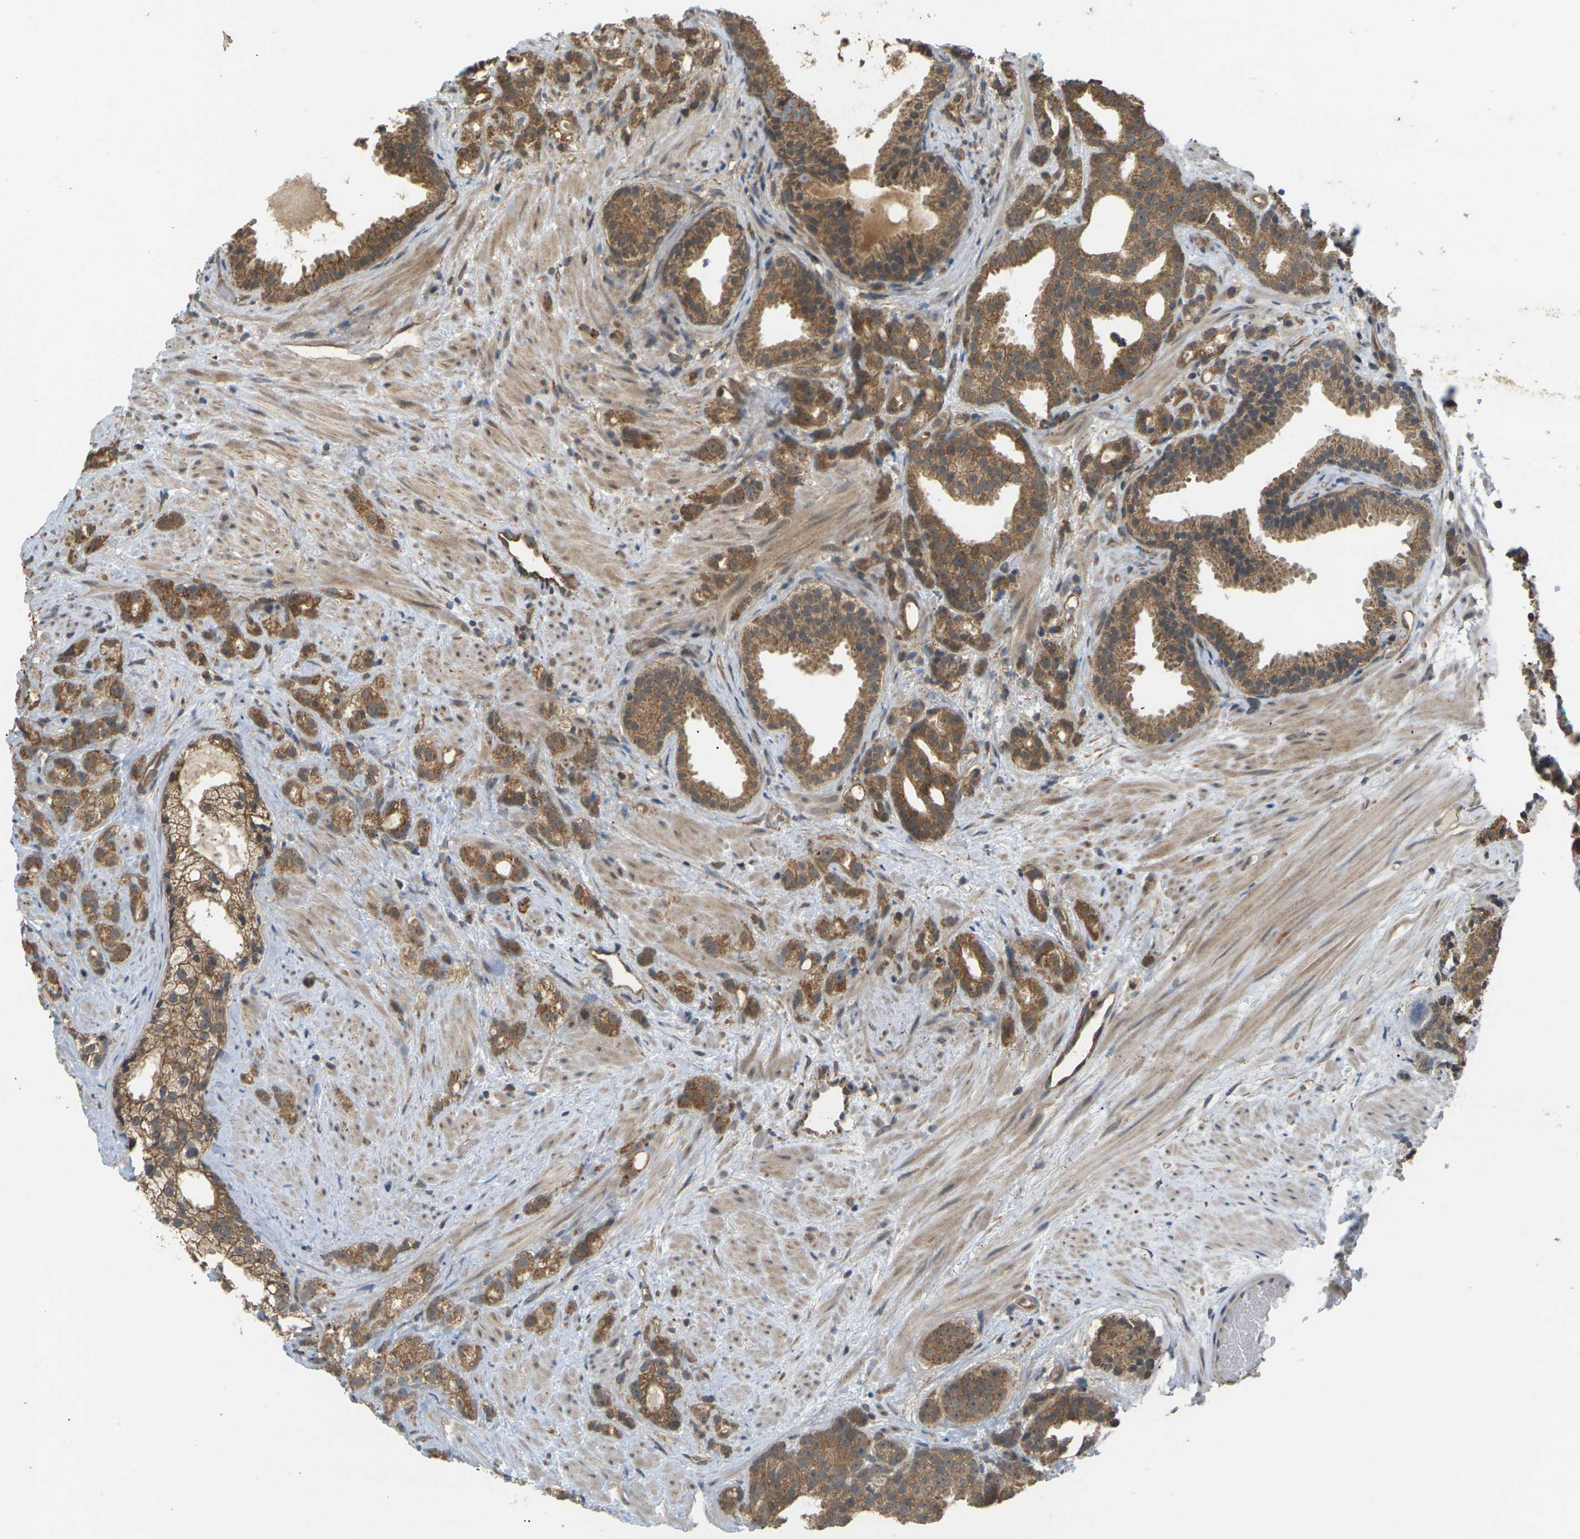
{"staining": {"intensity": "moderate", "quantity": ">75%", "location": "cytoplasmic/membranous"}, "tissue": "prostate cancer", "cell_type": "Tumor cells", "image_type": "cancer", "snomed": [{"axis": "morphology", "description": "Adenocarcinoma, Low grade"}, {"axis": "topography", "description": "Prostate"}], "caption": "High-magnification brightfield microscopy of adenocarcinoma (low-grade) (prostate) stained with DAB (brown) and counterstained with hematoxylin (blue). tumor cells exhibit moderate cytoplasmic/membranous staining is appreciated in about>75% of cells.", "gene": "KSR1", "patient": {"sex": "male", "age": 89}}